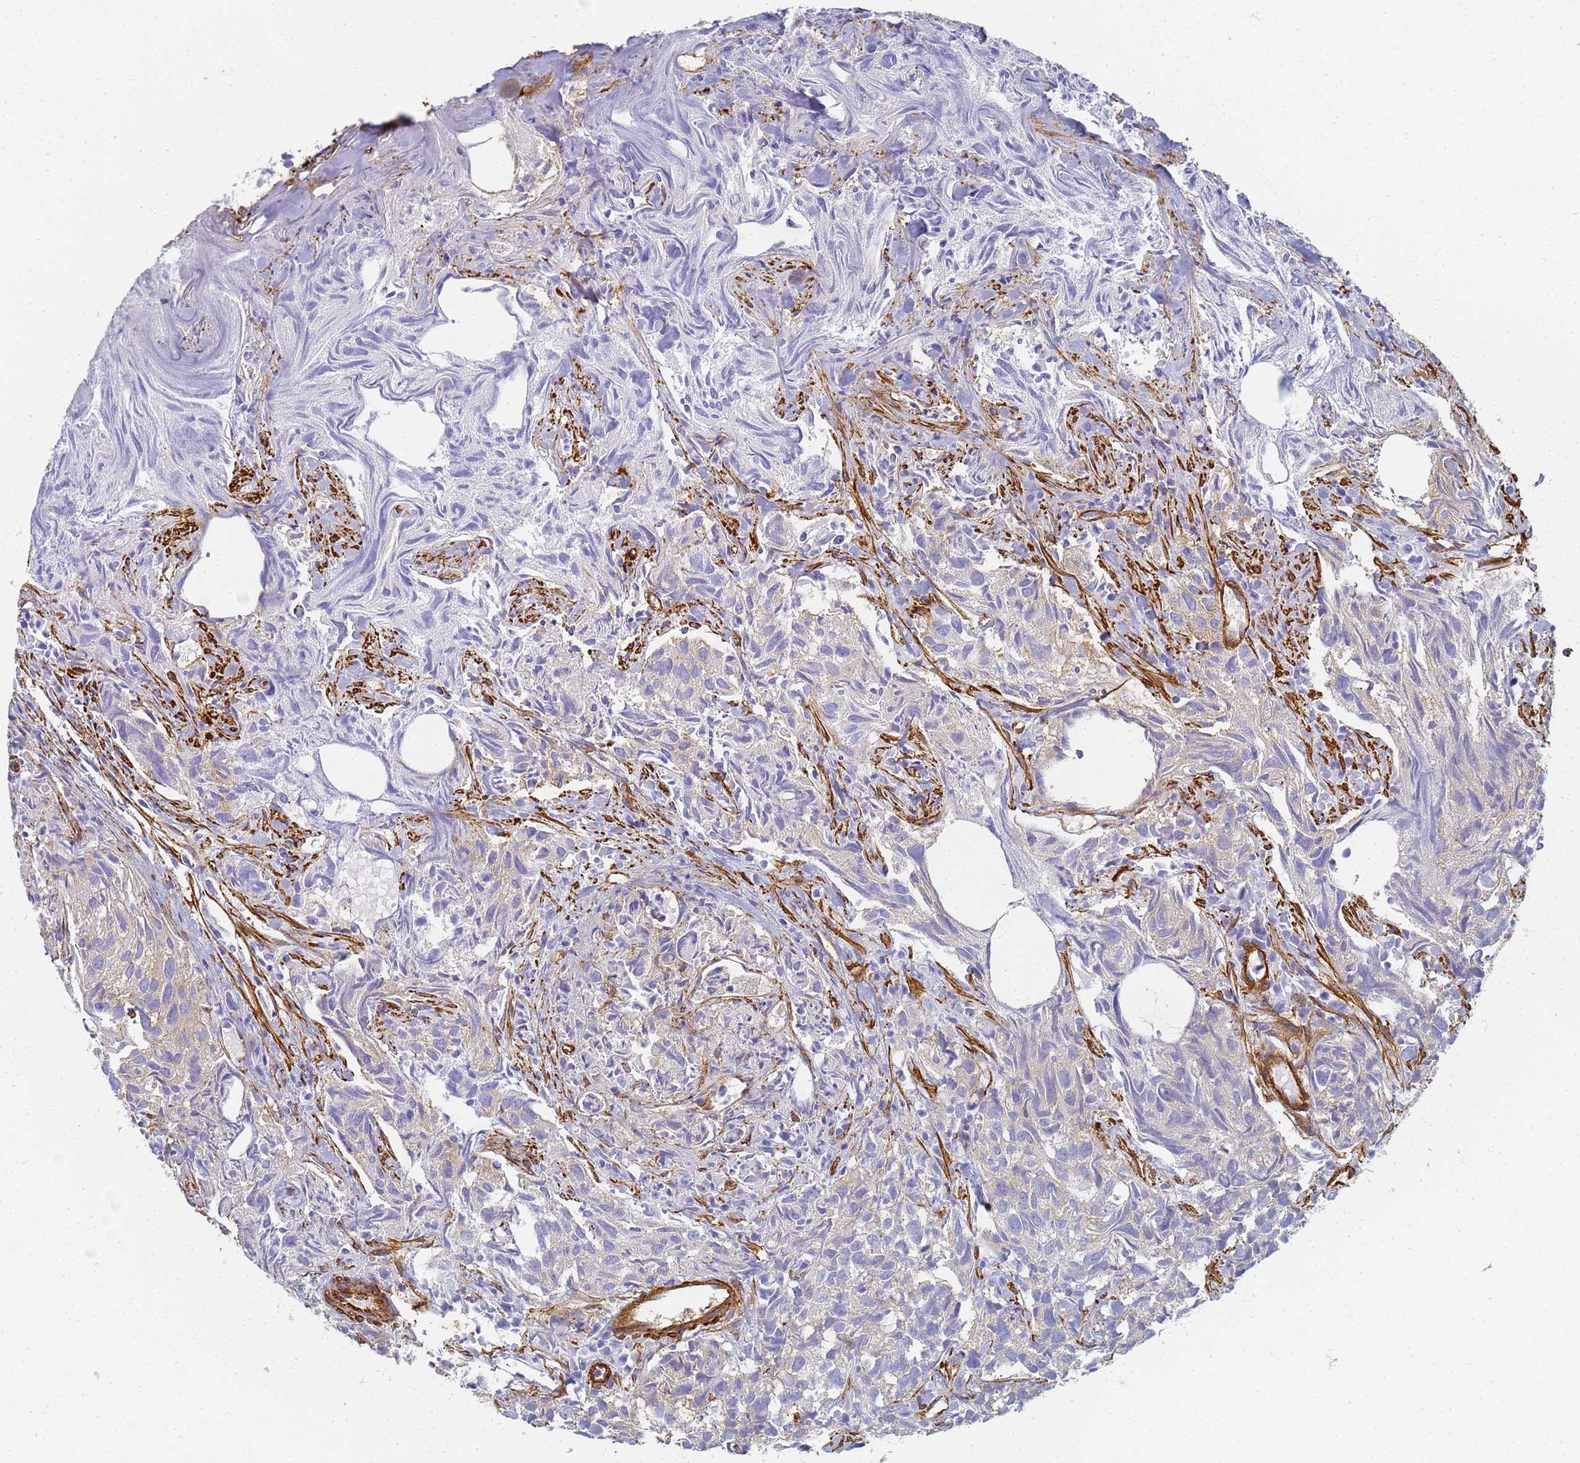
{"staining": {"intensity": "negative", "quantity": "none", "location": "none"}, "tissue": "urothelial cancer", "cell_type": "Tumor cells", "image_type": "cancer", "snomed": [{"axis": "morphology", "description": "Urothelial carcinoma, High grade"}, {"axis": "topography", "description": "Urinary bladder"}], "caption": "The histopathology image shows no significant staining in tumor cells of urothelial carcinoma (high-grade).", "gene": "TPM1", "patient": {"sex": "female", "age": 75}}